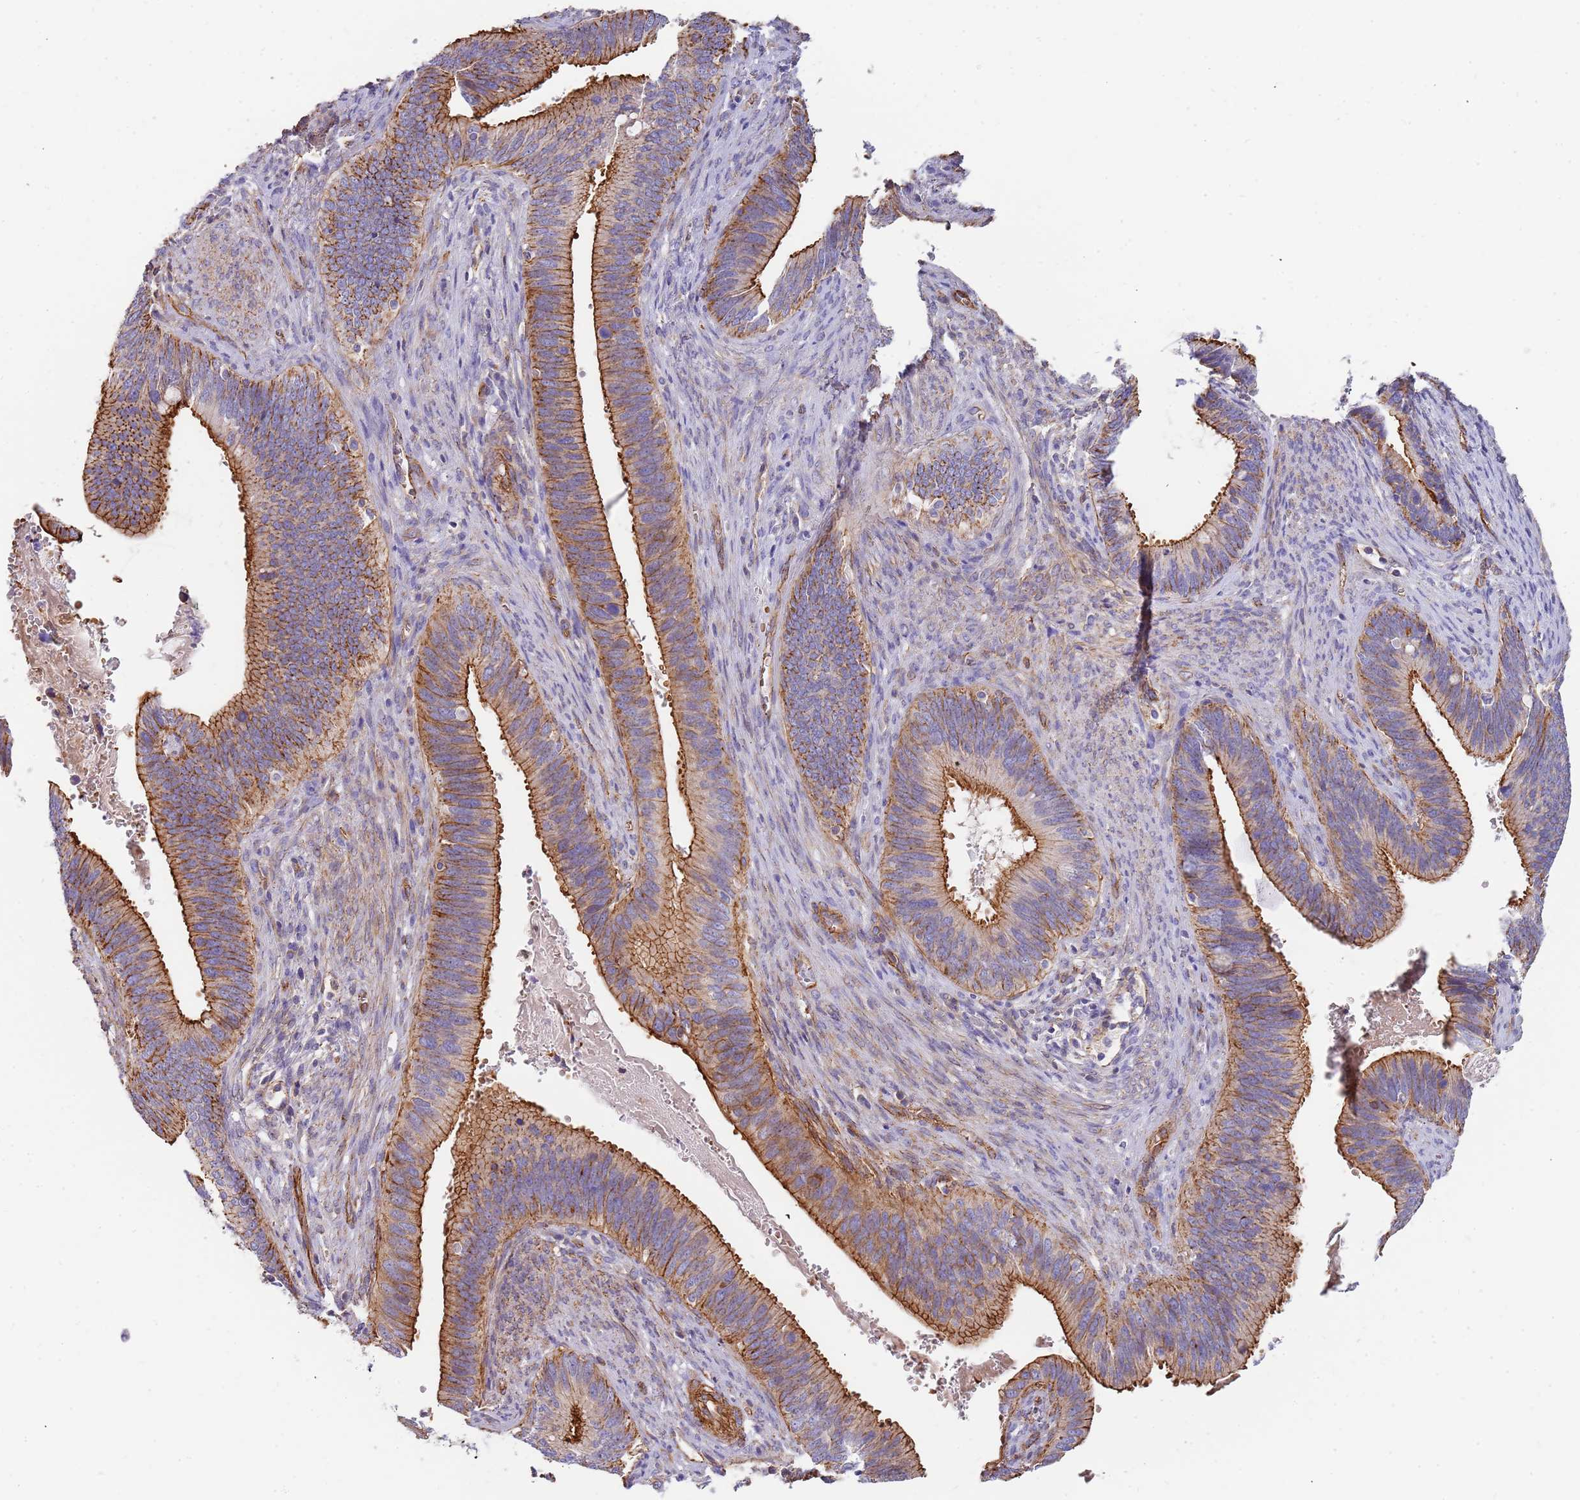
{"staining": {"intensity": "moderate", "quantity": ">75%", "location": "cytoplasmic/membranous"}, "tissue": "cervical cancer", "cell_type": "Tumor cells", "image_type": "cancer", "snomed": [{"axis": "morphology", "description": "Adenocarcinoma, NOS"}, {"axis": "topography", "description": "Cervix"}], "caption": "Immunohistochemical staining of cervical adenocarcinoma shows medium levels of moderate cytoplasmic/membranous protein staining in approximately >75% of tumor cells. Nuclei are stained in blue.", "gene": "GFRAL", "patient": {"sex": "female", "age": 42}}